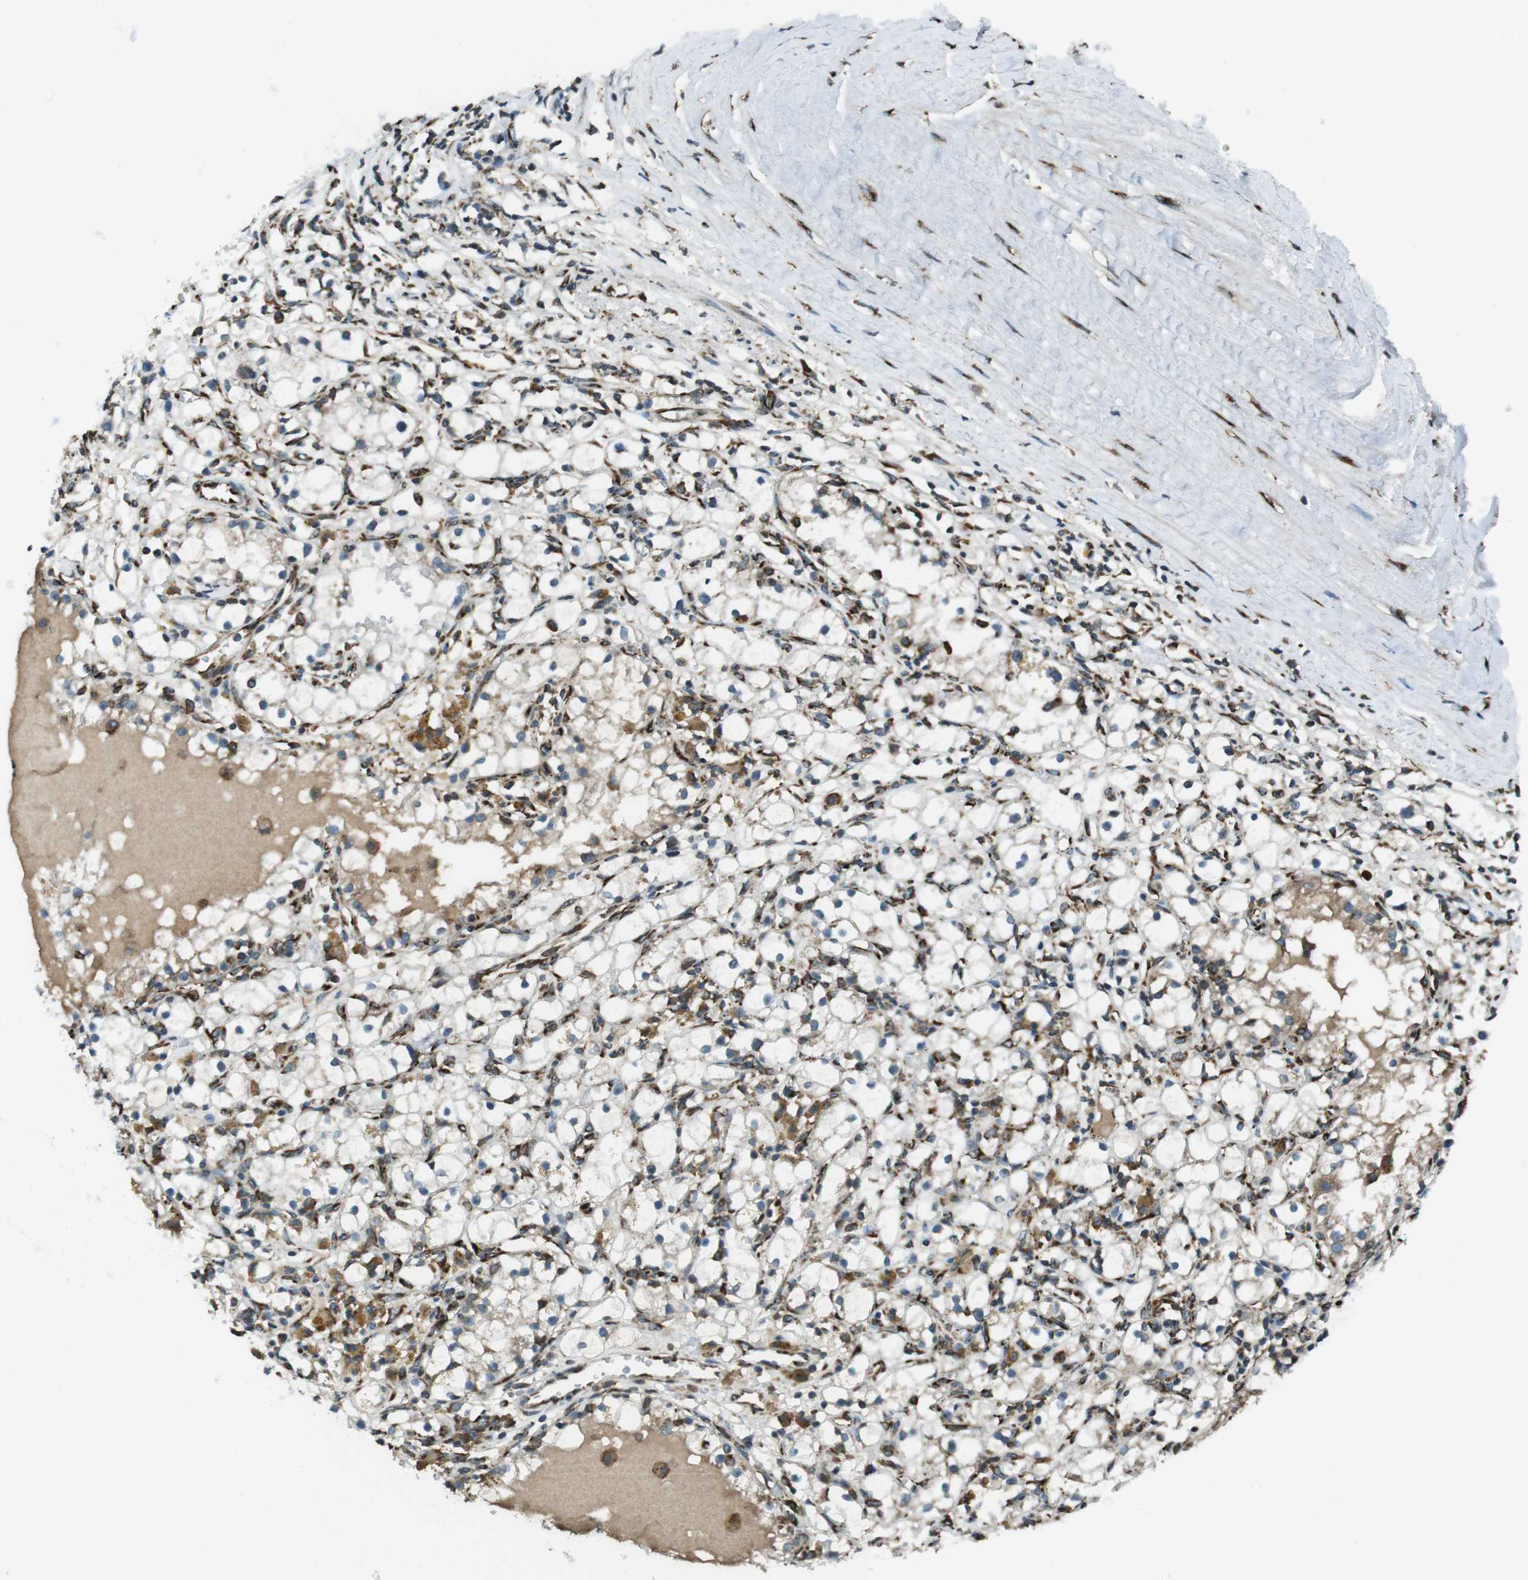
{"staining": {"intensity": "strong", "quantity": "<25%", "location": "cytoplasmic/membranous"}, "tissue": "renal cancer", "cell_type": "Tumor cells", "image_type": "cancer", "snomed": [{"axis": "morphology", "description": "Adenocarcinoma, NOS"}, {"axis": "topography", "description": "Kidney"}], "caption": "Tumor cells exhibit medium levels of strong cytoplasmic/membranous positivity in about <25% of cells in human adenocarcinoma (renal). The protein of interest is stained brown, and the nuclei are stained in blue (DAB (3,3'-diaminobenzidine) IHC with brightfield microscopy, high magnification).", "gene": "KTN1", "patient": {"sex": "male", "age": 56}}